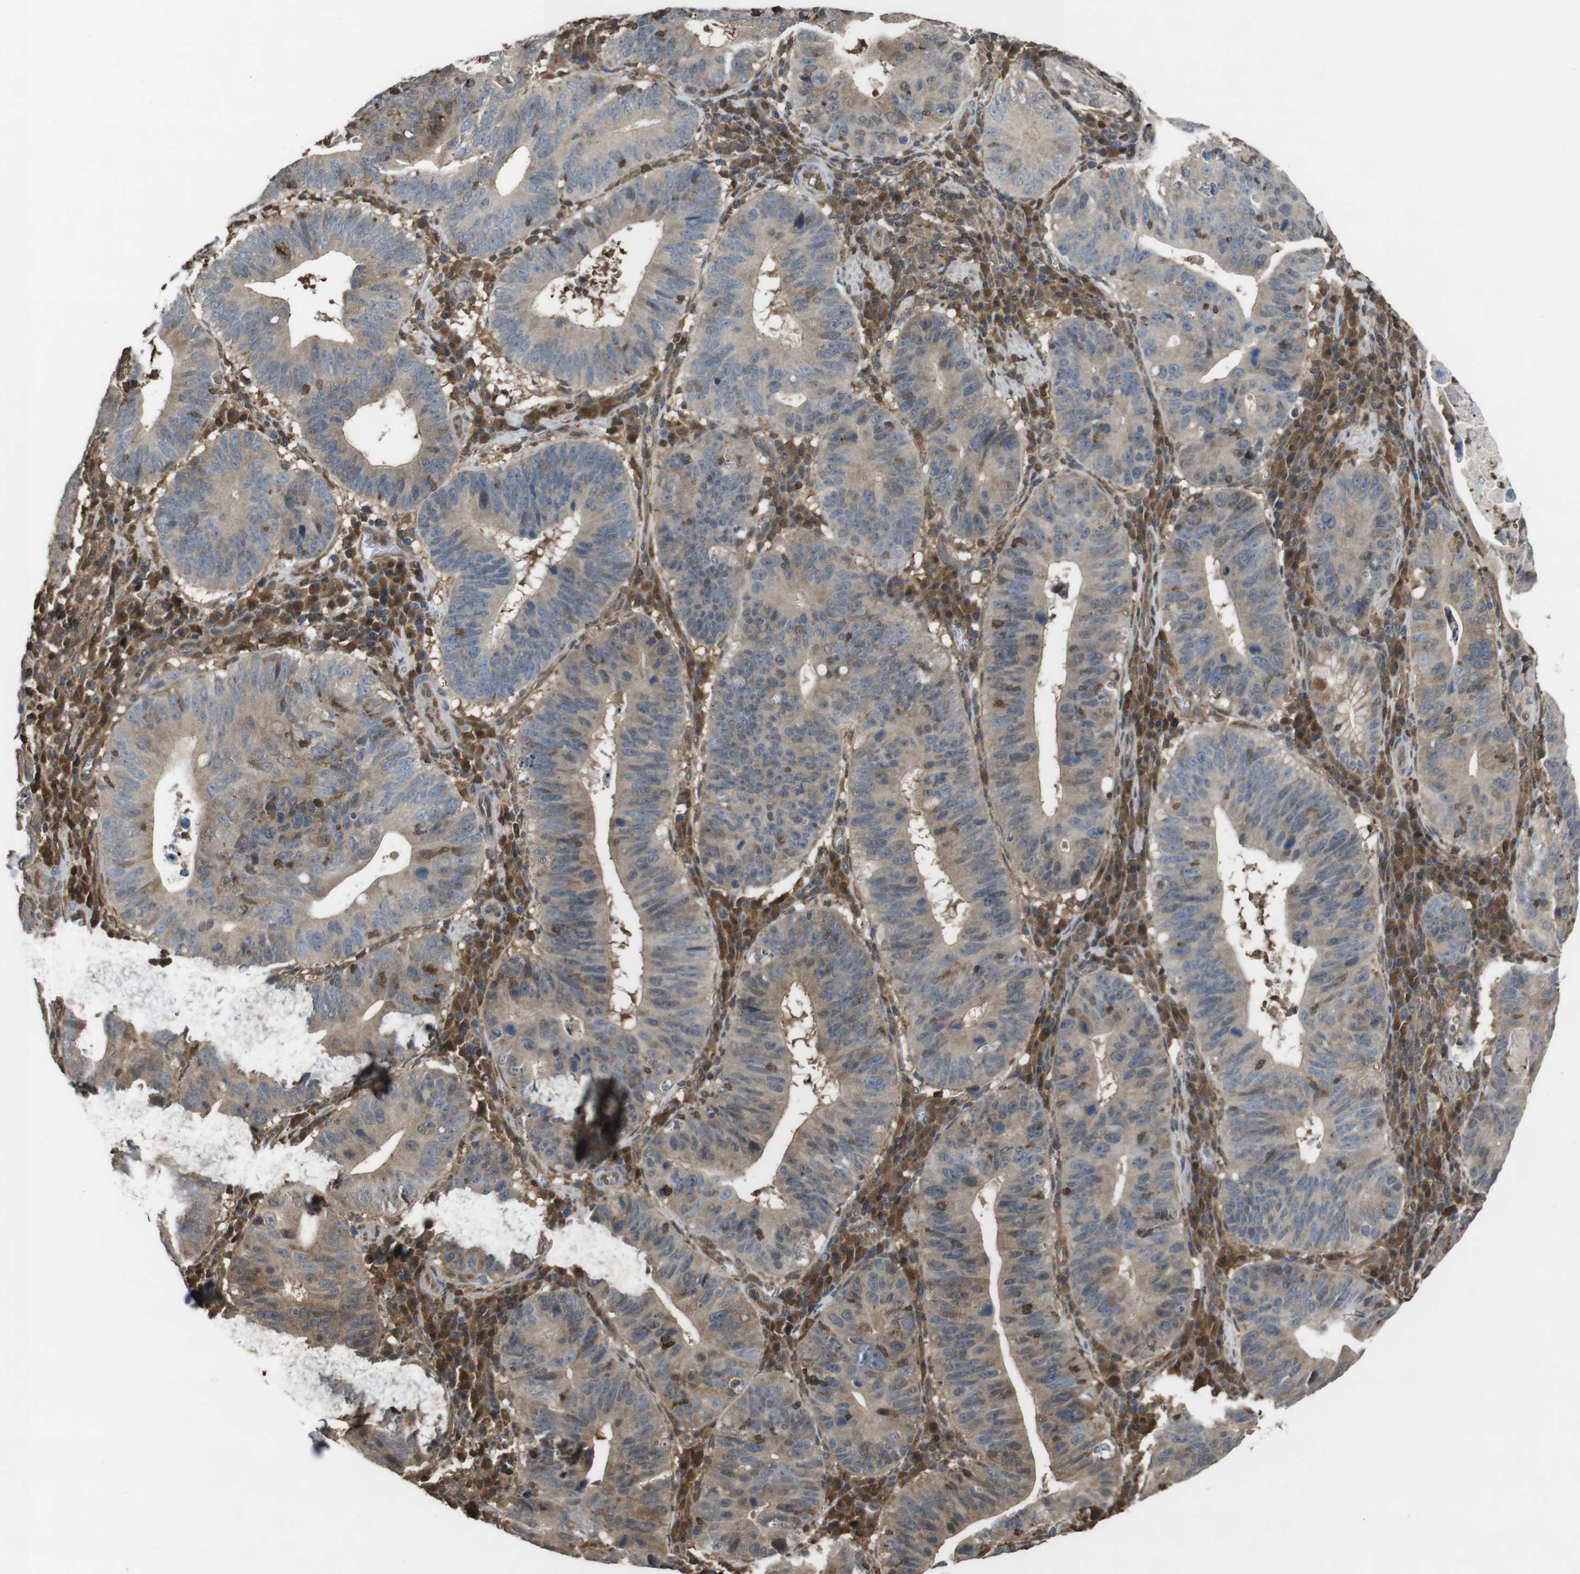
{"staining": {"intensity": "moderate", "quantity": ">75%", "location": "cytoplasmic/membranous"}, "tissue": "stomach cancer", "cell_type": "Tumor cells", "image_type": "cancer", "snomed": [{"axis": "morphology", "description": "Adenocarcinoma, NOS"}, {"axis": "topography", "description": "Stomach"}], "caption": "Immunohistochemical staining of adenocarcinoma (stomach) reveals moderate cytoplasmic/membranous protein positivity in approximately >75% of tumor cells. (Brightfield microscopy of DAB IHC at high magnification).", "gene": "ARHGDIA", "patient": {"sex": "male", "age": 59}}